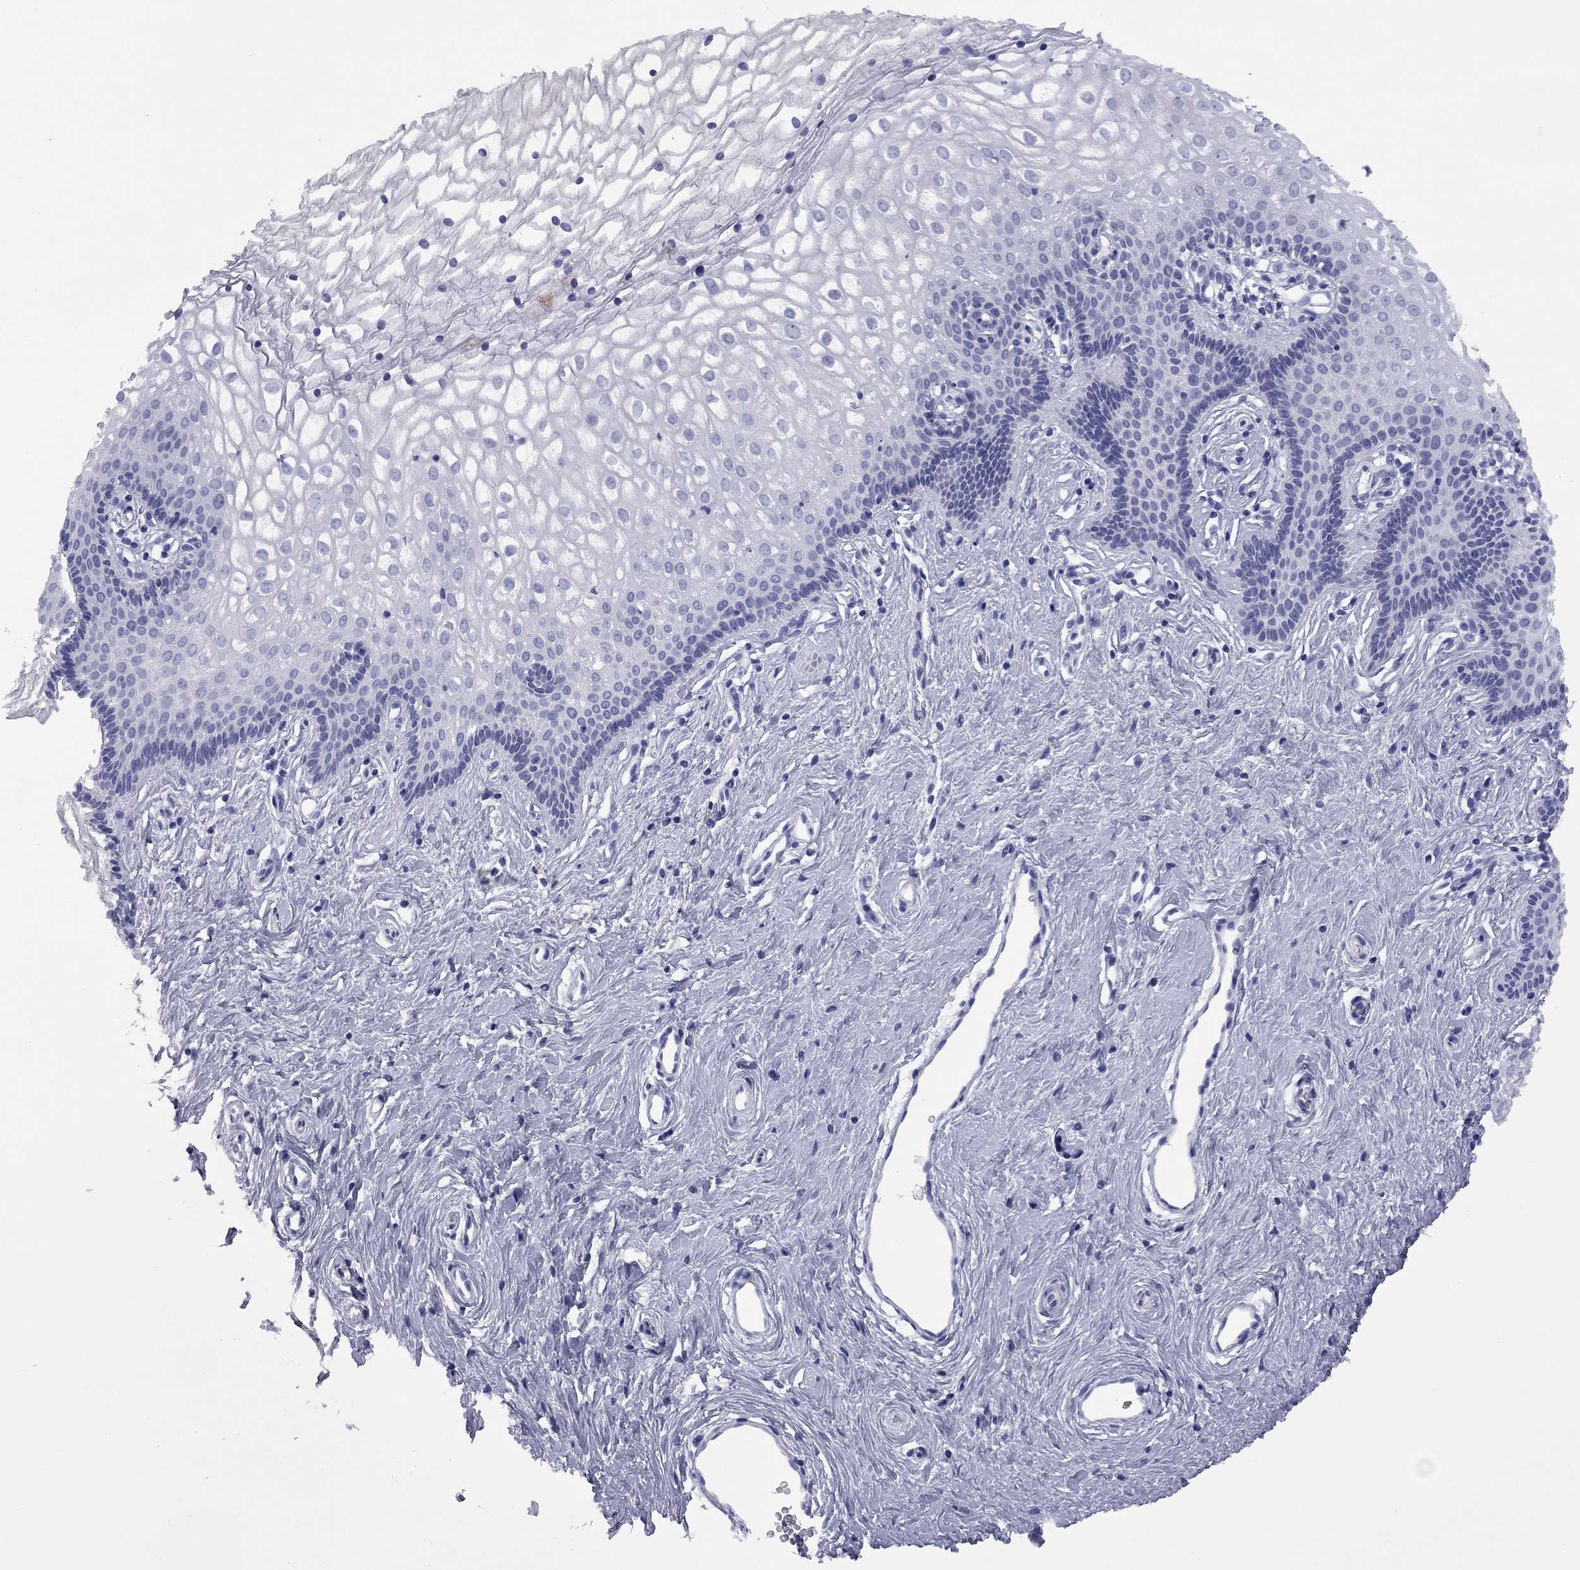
{"staining": {"intensity": "negative", "quantity": "none", "location": "none"}, "tissue": "vagina", "cell_type": "Squamous epithelial cells", "image_type": "normal", "snomed": [{"axis": "morphology", "description": "Normal tissue, NOS"}, {"axis": "topography", "description": "Vagina"}], "caption": "This is a histopathology image of immunohistochemistry (IHC) staining of normal vagina, which shows no positivity in squamous epithelial cells.", "gene": "EPPIN", "patient": {"sex": "female", "age": 36}}